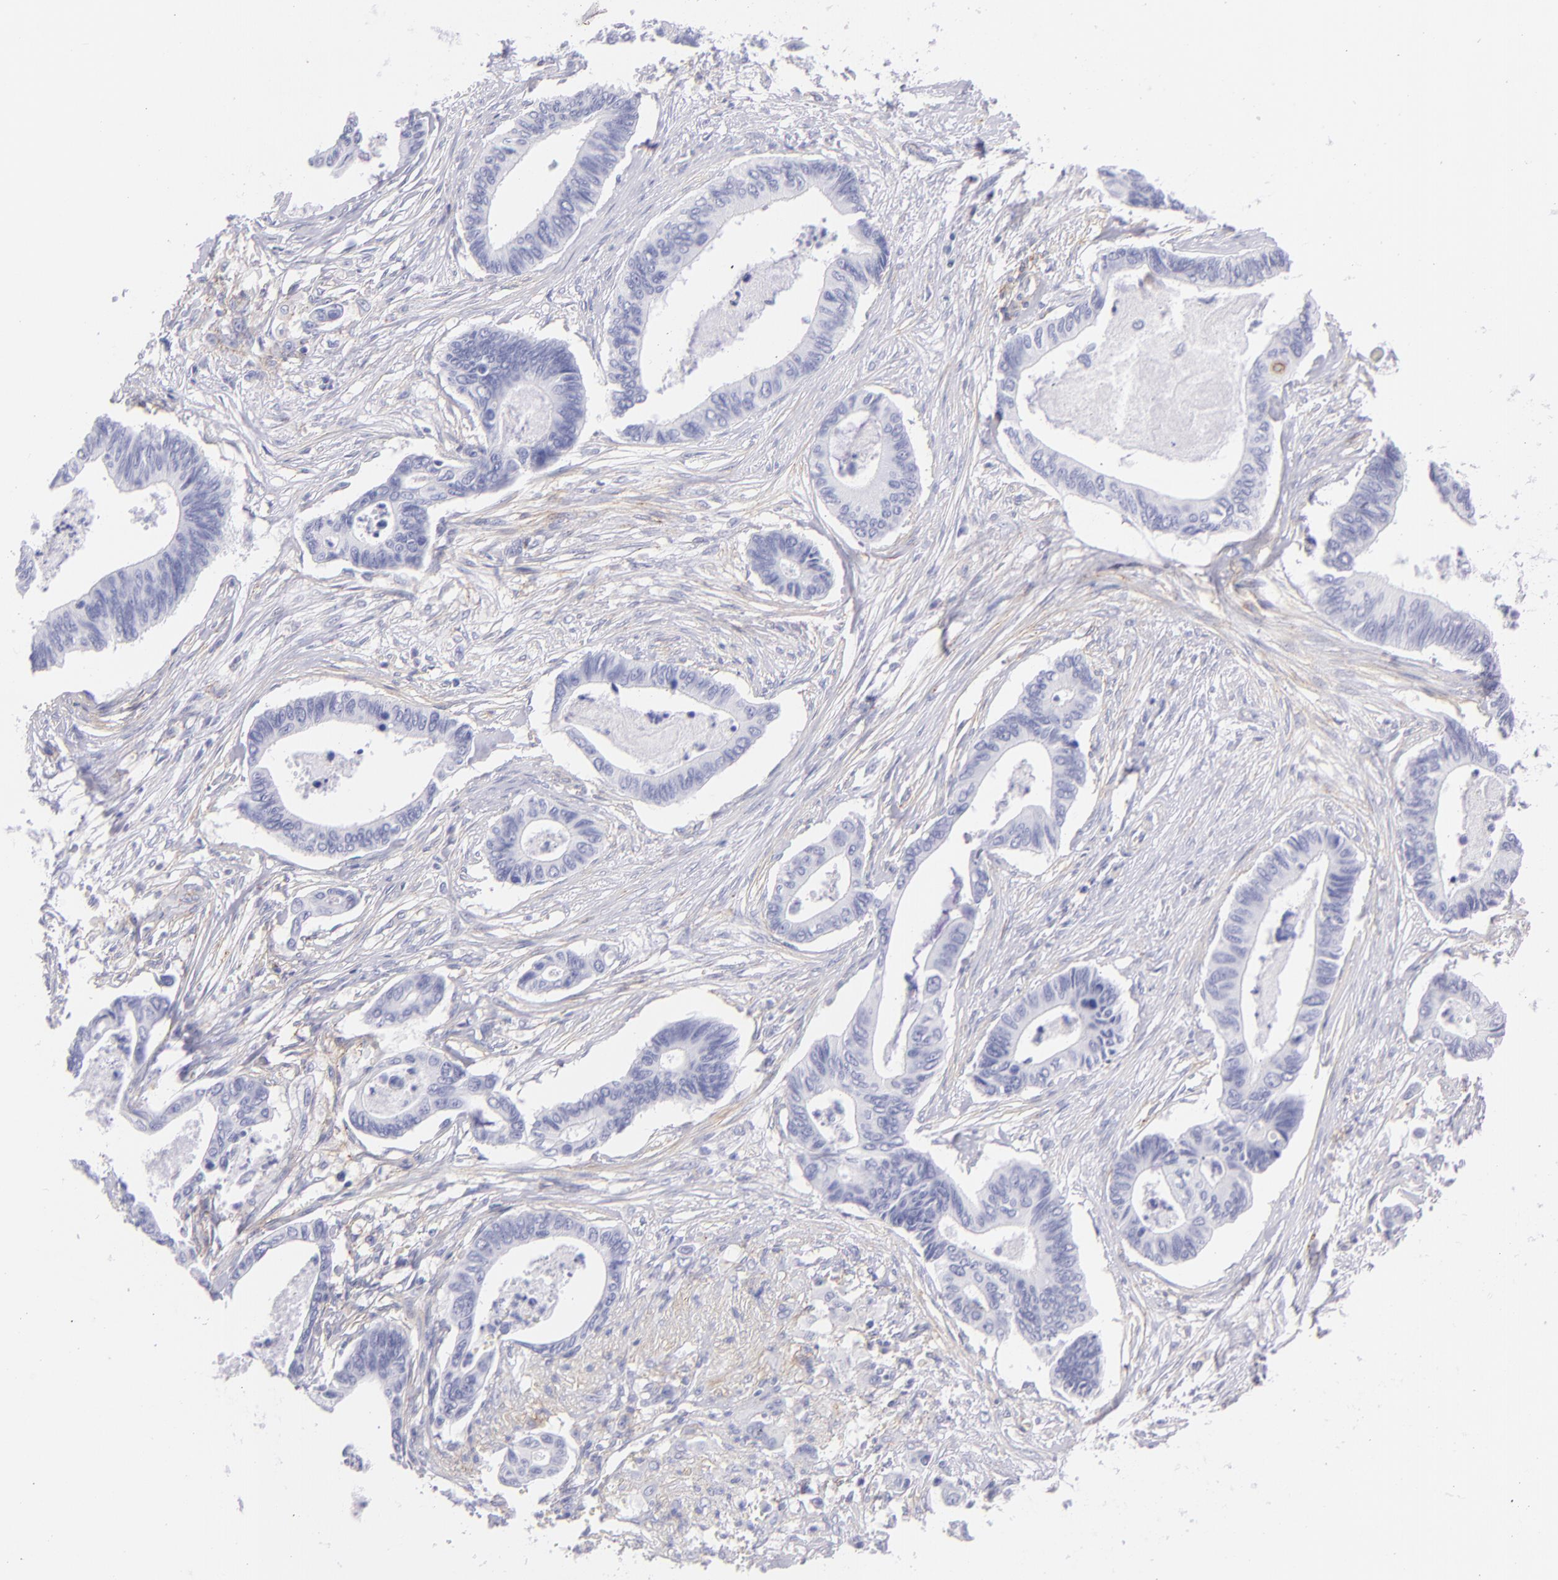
{"staining": {"intensity": "negative", "quantity": "none", "location": "none"}, "tissue": "pancreatic cancer", "cell_type": "Tumor cells", "image_type": "cancer", "snomed": [{"axis": "morphology", "description": "Adenocarcinoma, NOS"}, {"axis": "topography", "description": "Pancreas"}], "caption": "This is a histopathology image of immunohistochemistry staining of adenocarcinoma (pancreatic), which shows no positivity in tumor cells.", "gene": "CD81", "patient": {"sex": "female", "age": 70}}